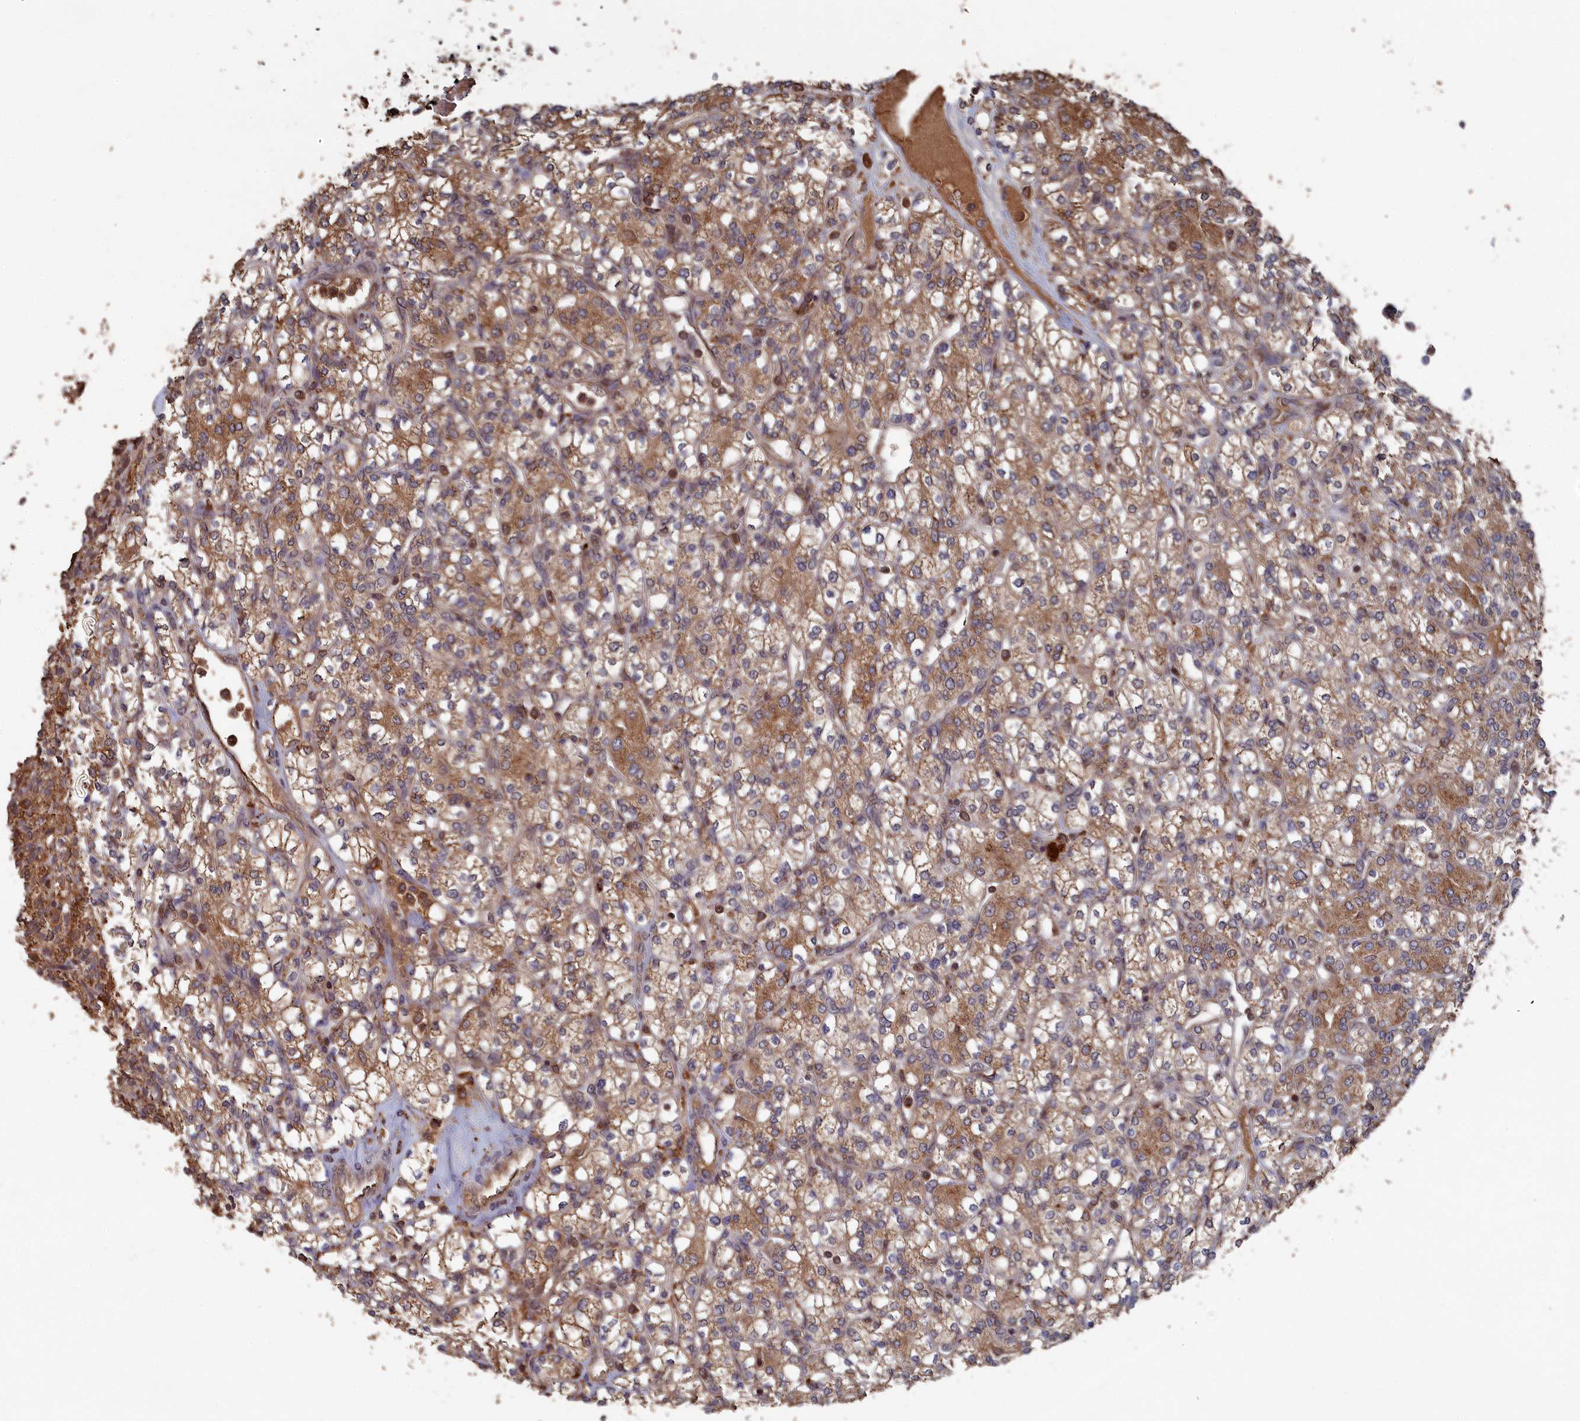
{"staining": {"intensity": "moderate", "quantity": ">75%", "location": "cytoplasmic/membranous"}, "tissue": "renal cancer", "cell_type": "Tumor cells", "image_type": "cancer", "snomed": [{"axis": "morphology", "description": "Adenocarcinoma, NOS"}, {"axis": "topography", "description": "Kidney"}], "caption": "The micrograph shows staining of adenocarcinoma (renal), revealing moderate cytoplasmic/membranous protein positivity (brown color) within tumor cells.", "gene": "CEACAM21", "patient": {"sex": "male", "age": 77}}